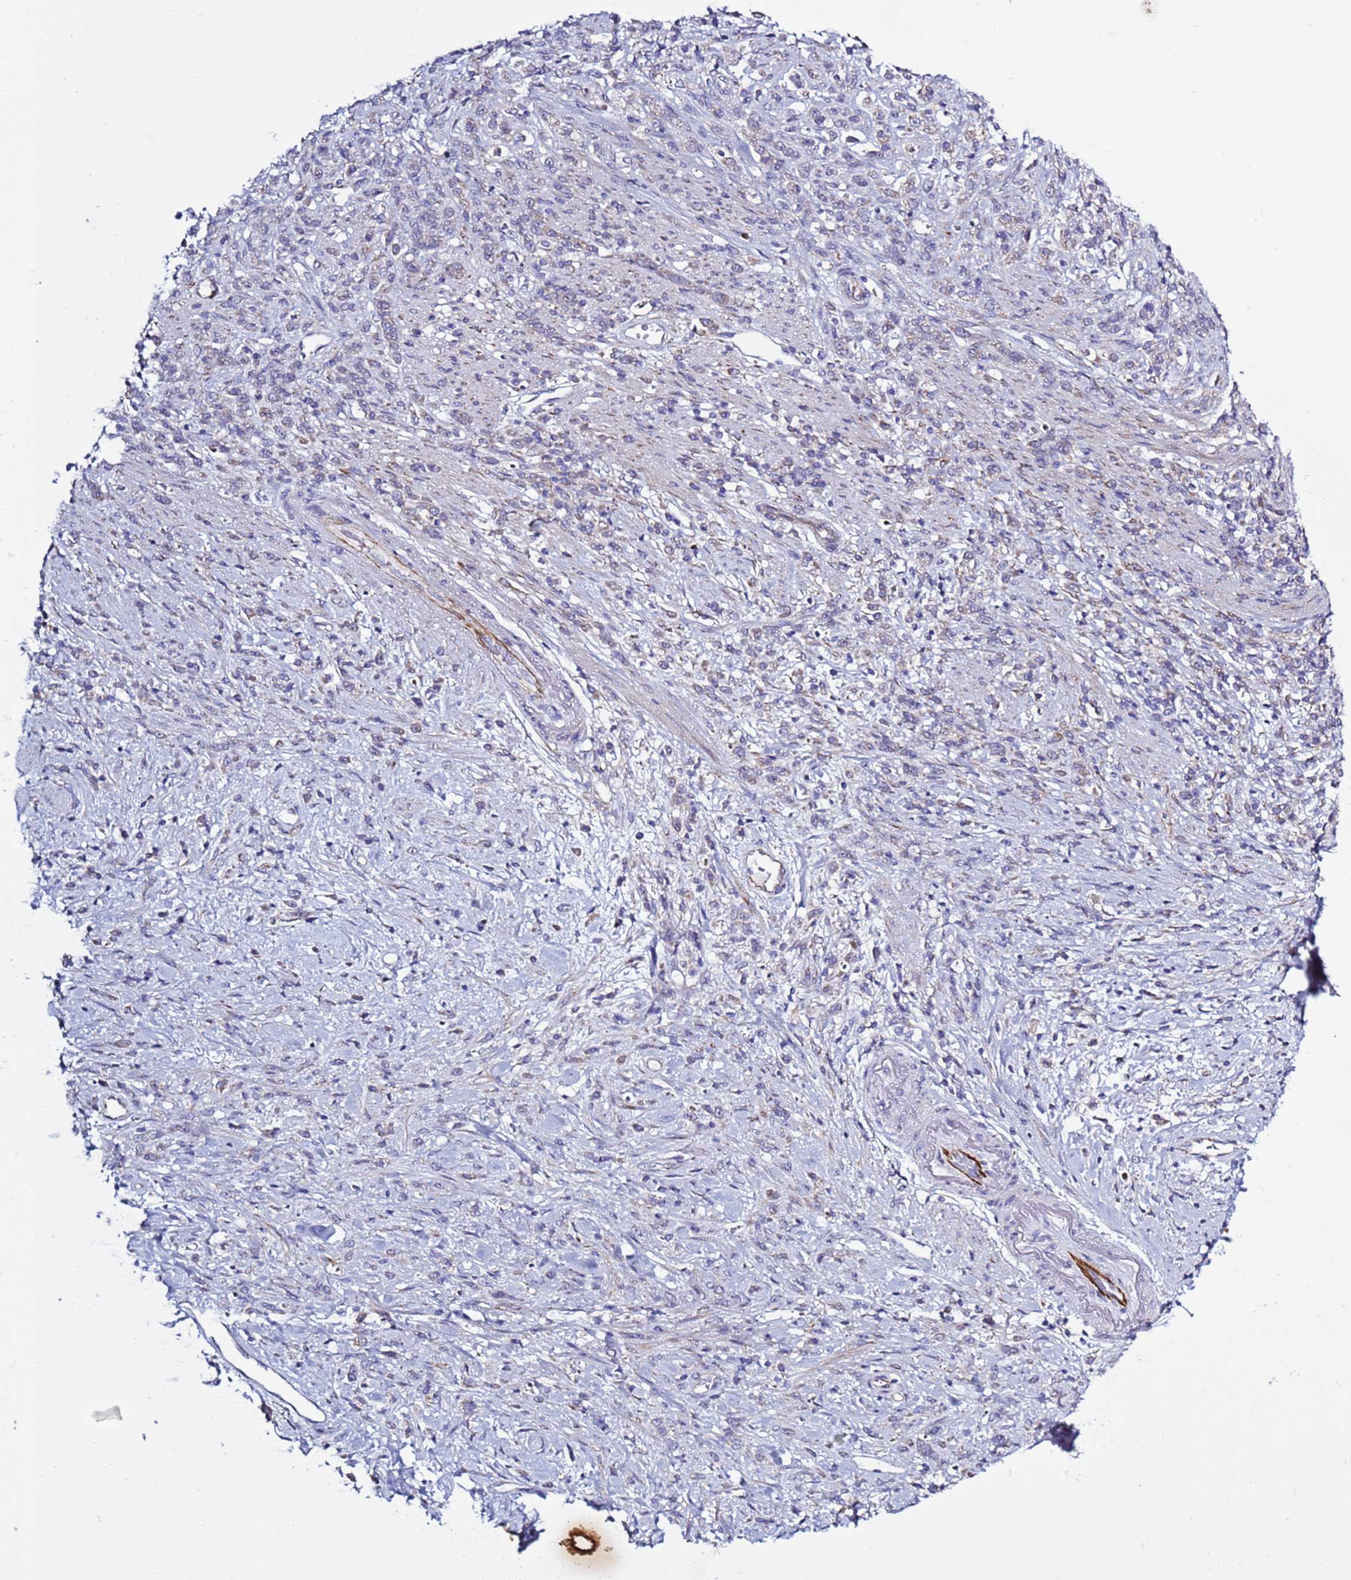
{"staining": {"intensity": "weak", "quantity": "25%-75%", "location": "cytoplasmic/membranous"}, "tissue": "stomach cancer", "cell_type": "Tumor cells", "image_type": "cancer", "snomed": [{"axis": "morphology", "description": "Adenocarcinoma, NOS"}, {"axis": "topography", "description": "Stomach"}], "caption": "IHC image of neoplastic tissue: stomach cancer stained using immunohistochemistry displays low levels of weak protein expression localized specifically in the cytoplasmic/membranous of tumor cells, appearing as a cytoplasmic/membranous brown color.", "gene": "ABHD17B", "patient": {"sex": "female", "age": 60}}